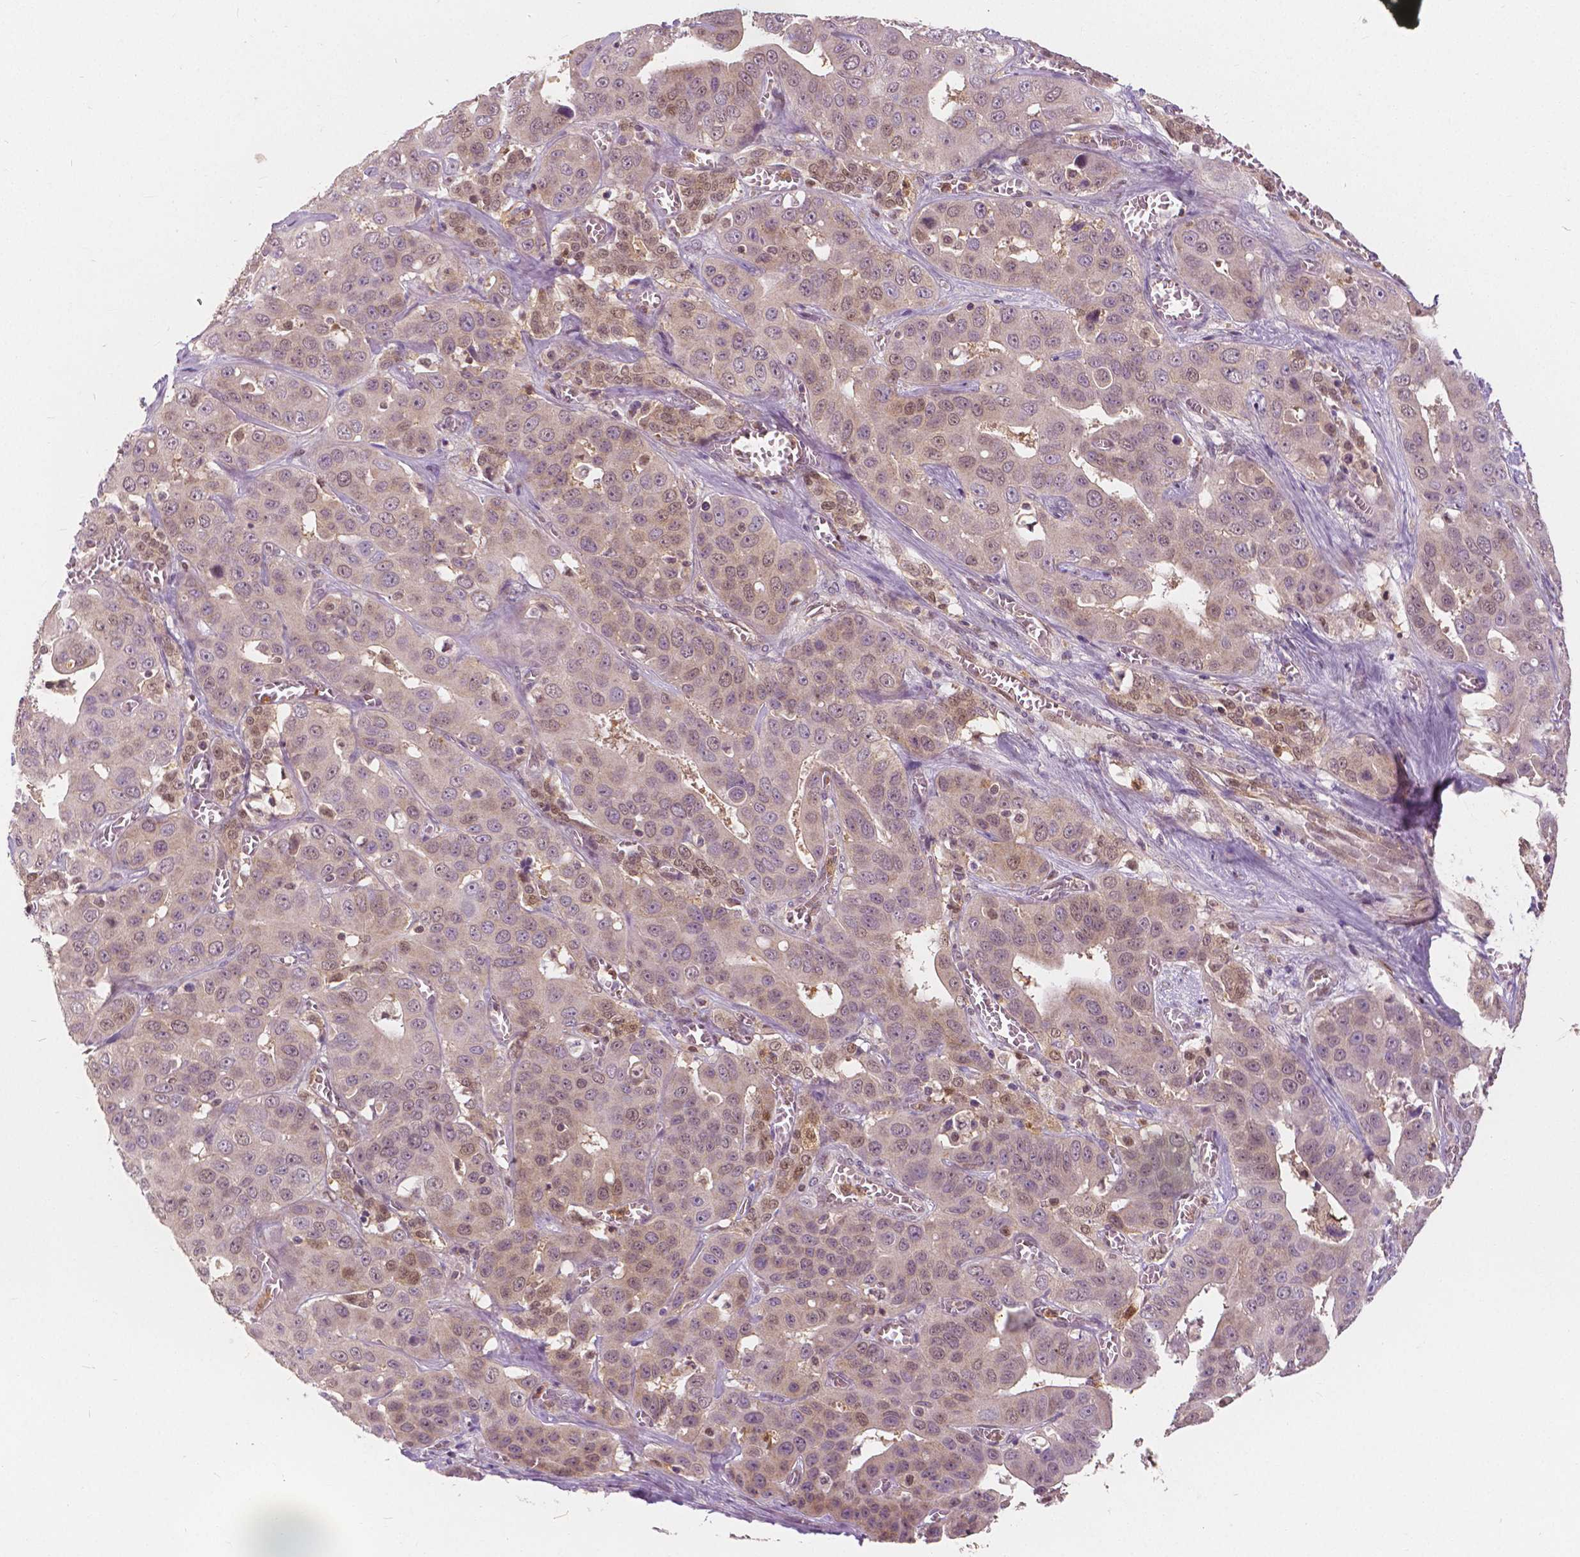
{"staining": {"intensity": "weak", "quantity": "25%-75%", "location": "nuclear"}, "tissue": "liver cancer", "cell_type": "Tumor cells", "image_type": "cancer", "snomed": [{"axis": "morphology", "description": "Cholangiocarcinoma"}, {"axis": "topography", "description": "Liver"}], "caption": "Liver cholangiocarcinoma was stained to show a protein in brown. There is low levels of weak nuclear staining in about 25%-75% of tumor cells. Using DAB (3,3'-diaminobenzidine) (brown) and hematoxylin (blue) stains, captured at high magnification using brightfield microscopy.", "gene": "NAPRT", "patient": {"sex": "female", "age": 52}}